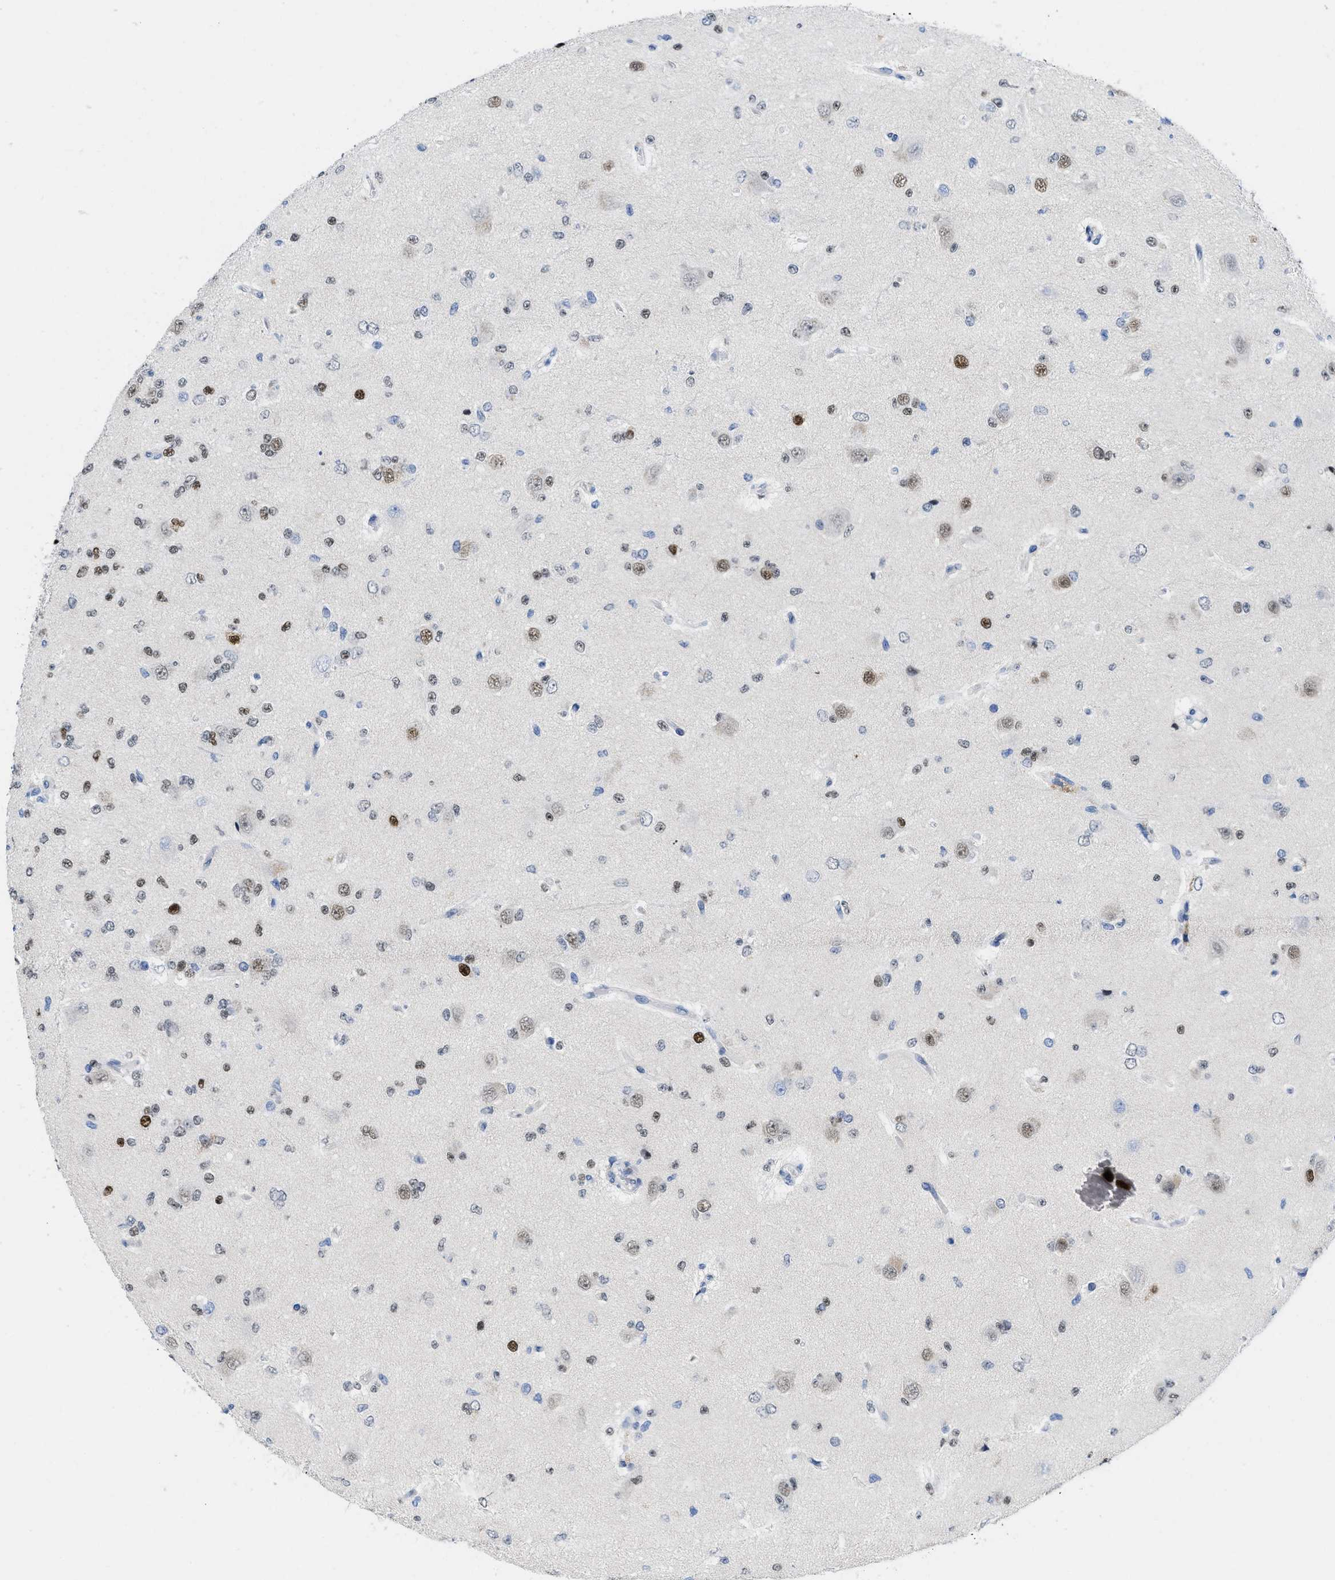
{"staining": {"intensity": "moderate", "quantity": "25%-75%", "location": "nuclear"}, "tissue": "glioma", "cell_type": "Tumor cells", "image_type": "cancer", "snomed": [{"axis": "morphology", "description": "Glioma, malignant, Low grade"}, {"axis": "topography", "description": "Brain"}], "caption": "Tumor cells demonstrate moderate nuclear expression in approximately 25%-75% of cells in glioma.", "gene": "NFIX", "patient": {"sex": "male", "age": 38}}